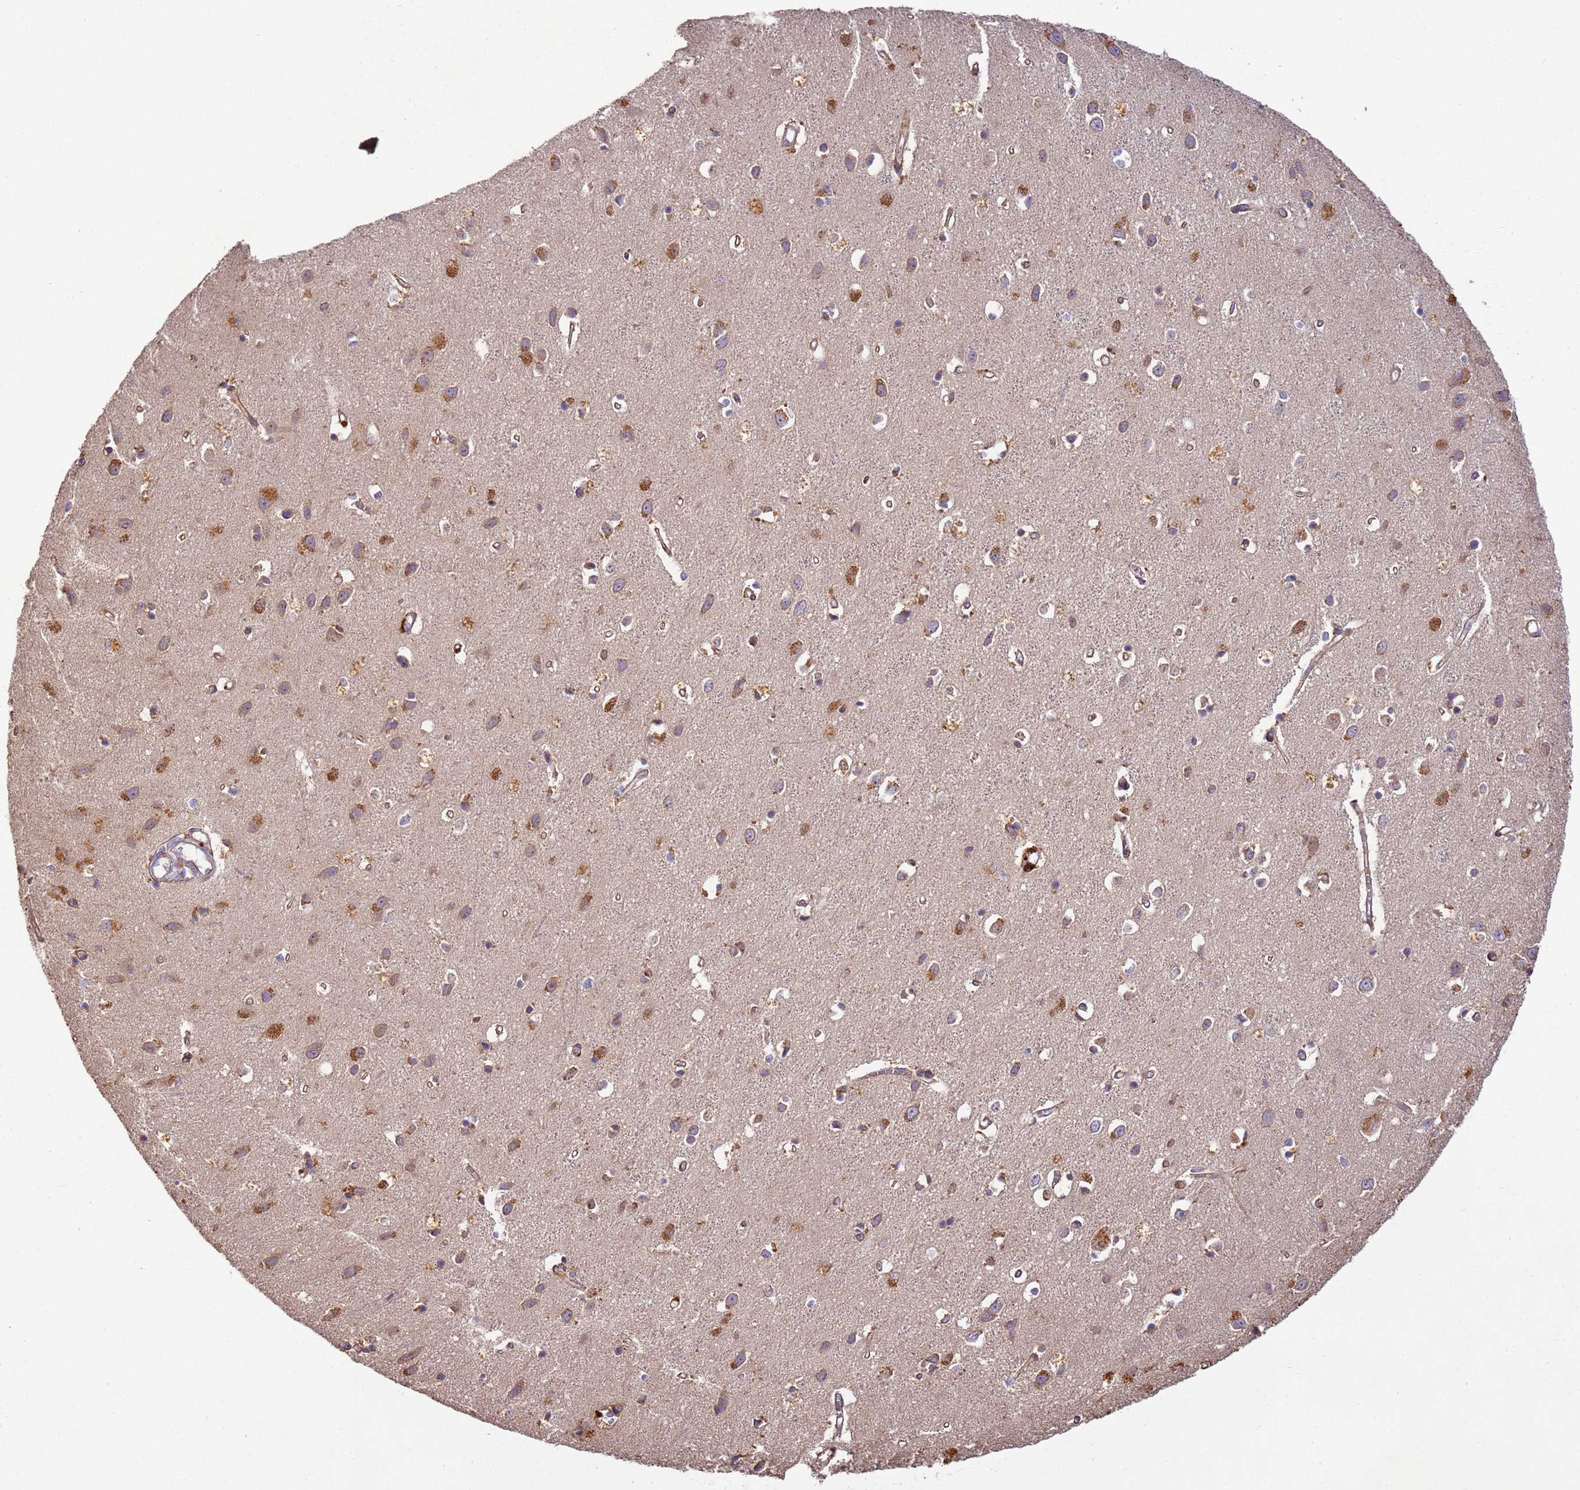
{"staining": {"intensity": "moderate", "quantity": "25%-75%", "location": "cytoplasmic/membranous"}, "tissue": "cerebral cortex", "cell_type": "Endothelial cells", "image_type": "normal", "snomed": [{"axis": "morphology", "description": "Normal tissue, NOS"}, {"axis": "topography", "description": "Cerebral cortex"}], "caption": "A brown stain shows moderate cytoplasmic/membranous expression of a protein in endothelial cells of normal cerebral cortex. (DAB (3,3'-diaminobenzidine) IHC with brightfield microscopy, high magnification).", "gene": "TIGAR", "patient": {"sex": "female", "age": 64}}